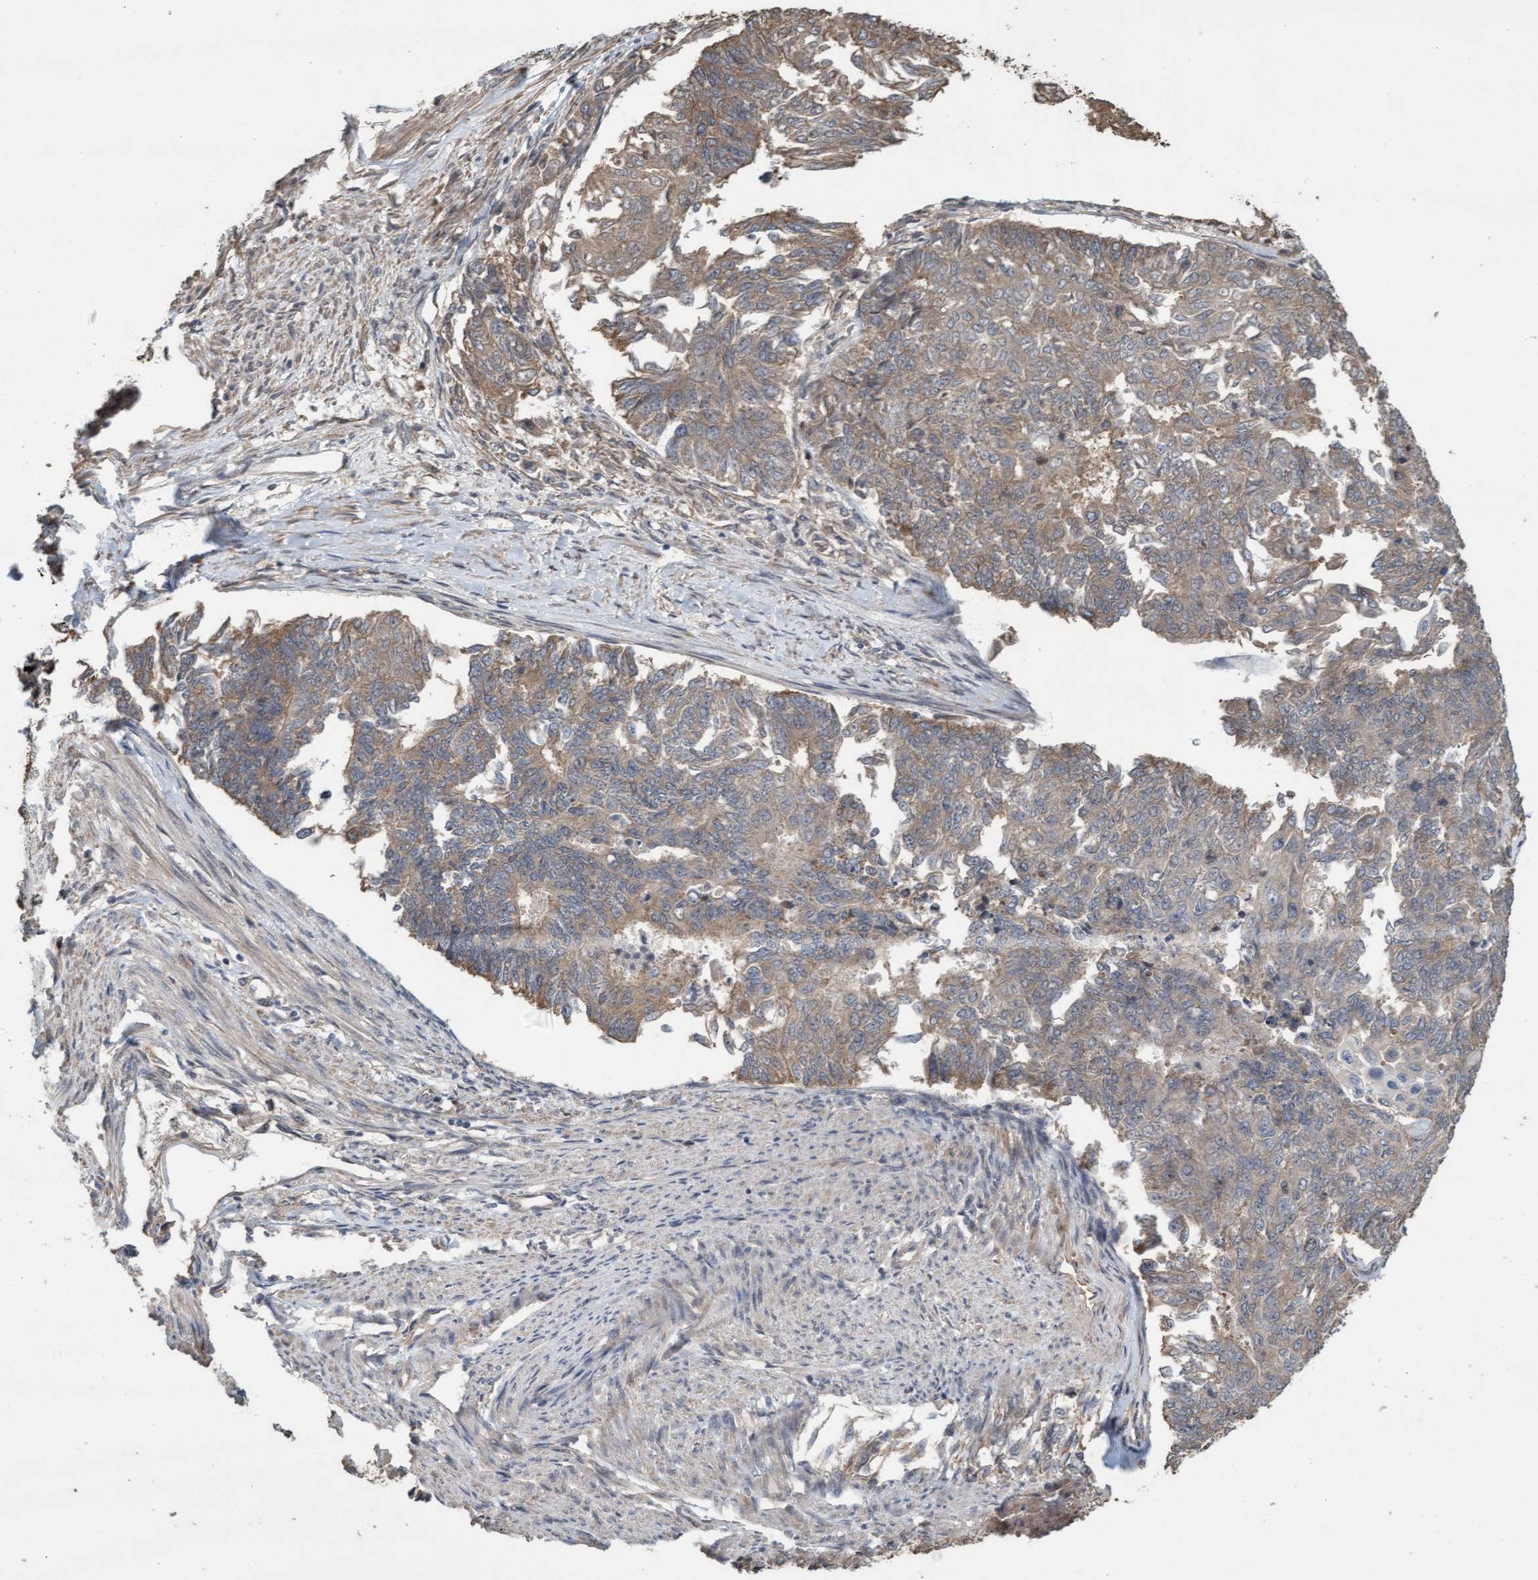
{"staining": {"intensity": "weak", "quantity": ">75%", "location": "cytoplasmic/membranous"}, "tissue": "endometrial cancer", "cell_type": "Tumor cells", "image_type": "cancer", "snomed": [{"axis": "morphology", "description": "Adenocarcinoma, NOS"}, {"axis": "topography", "description": "Endometrium"}], "caption": "The immunohistochemical stain highlights weak cytoplasmic/membranous staining in tumor cells of endometrial cancer tissue. The protein is shown in brown color, while the nuclei are stained blue.", "gene": "CDC42EP4", "patient": {"sex": "female", "age": 32}}